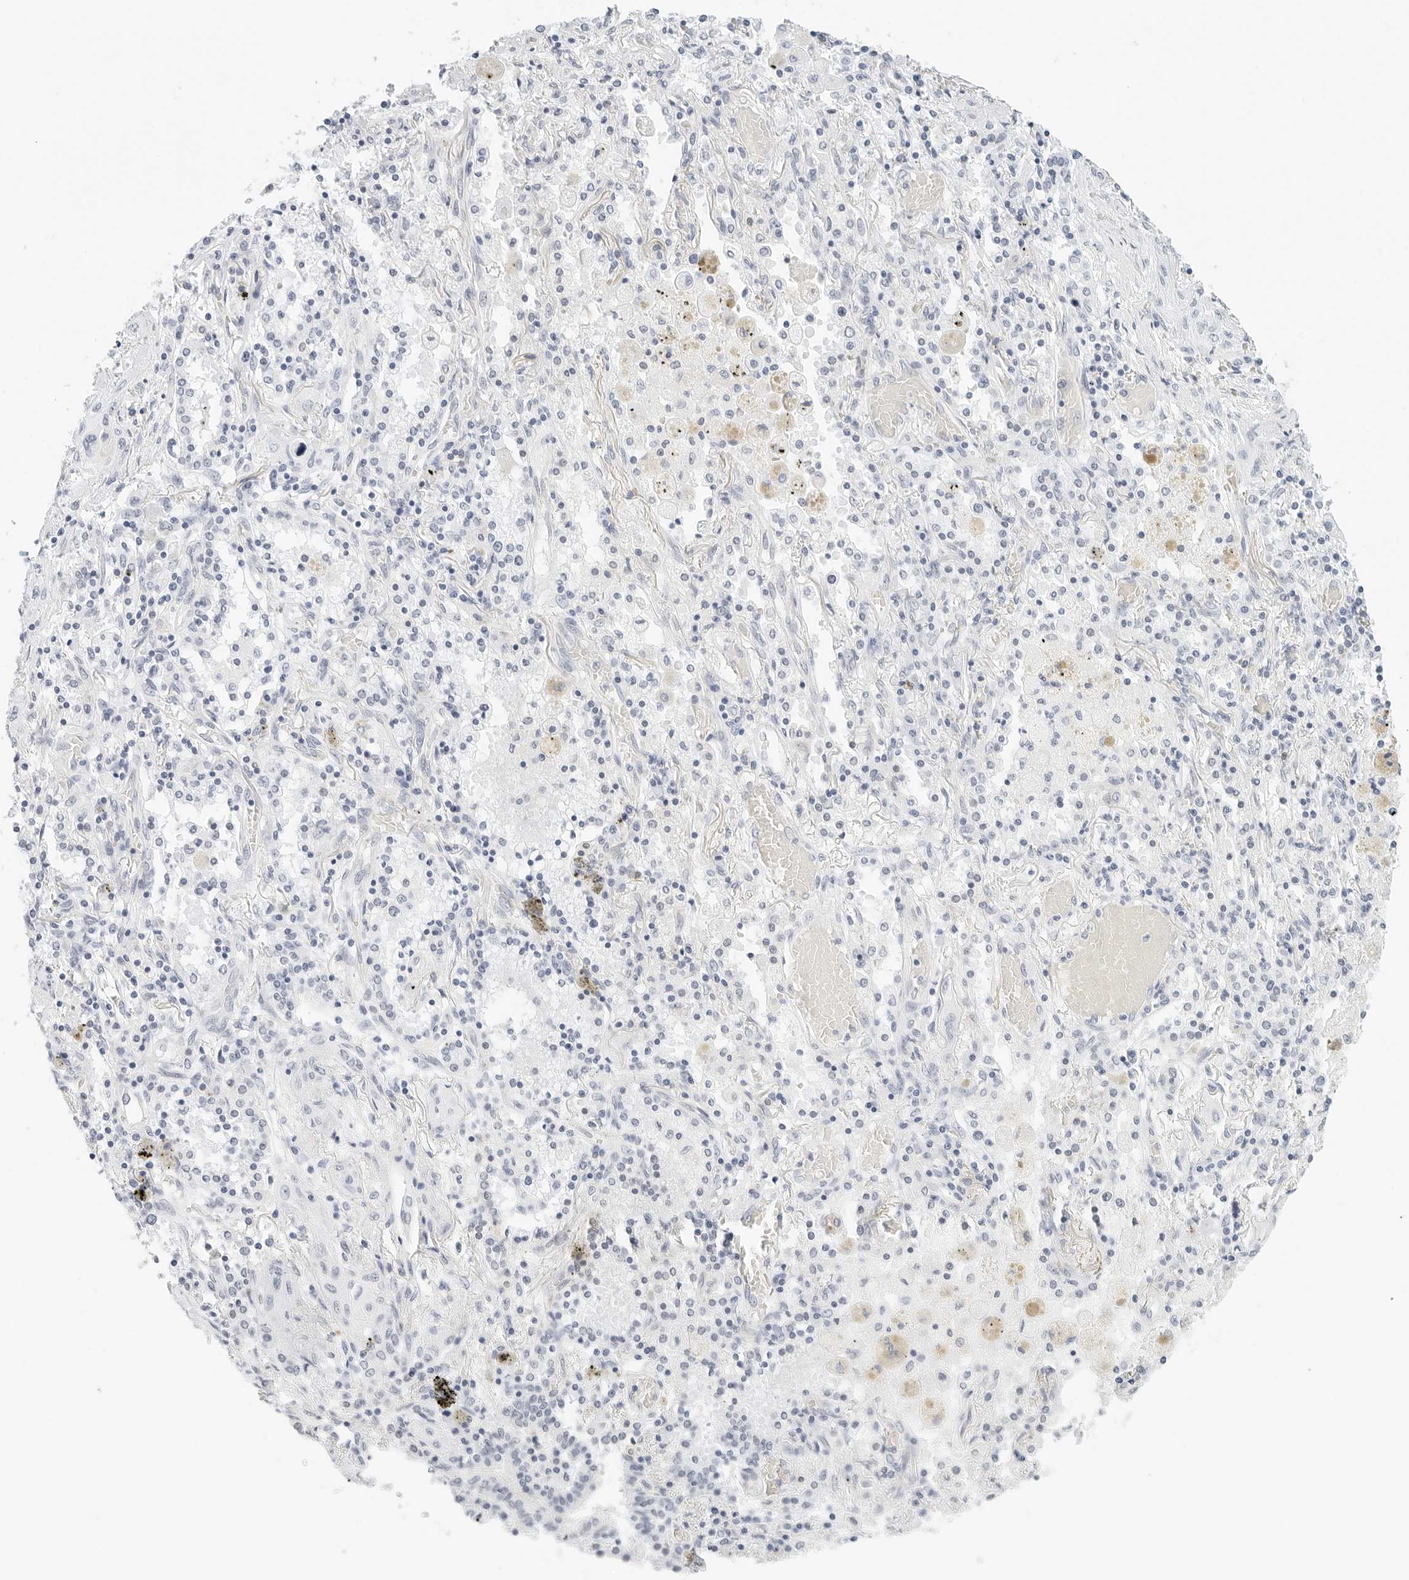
{"staining": {"intensity": "negative", "quantity": "none", "location": "none"}, "tissue": "lung cancer", "cell_type": "Tumor cells", "image_type": "cancer", "snomed": [{"axis": "morphology", "description": "Squamous cell carcinoma, NOS"}, {"axis": "topography", "description": "Lung"}], "caption": "This image is of lung cancer stained with immunohistochemistry (IHC) to label a protein in brown with the nuclei are counter-stained blue. There is no positivity in tumor cells.", "gene": "CD22", "patient": {"sex": "female", "age": 47}}